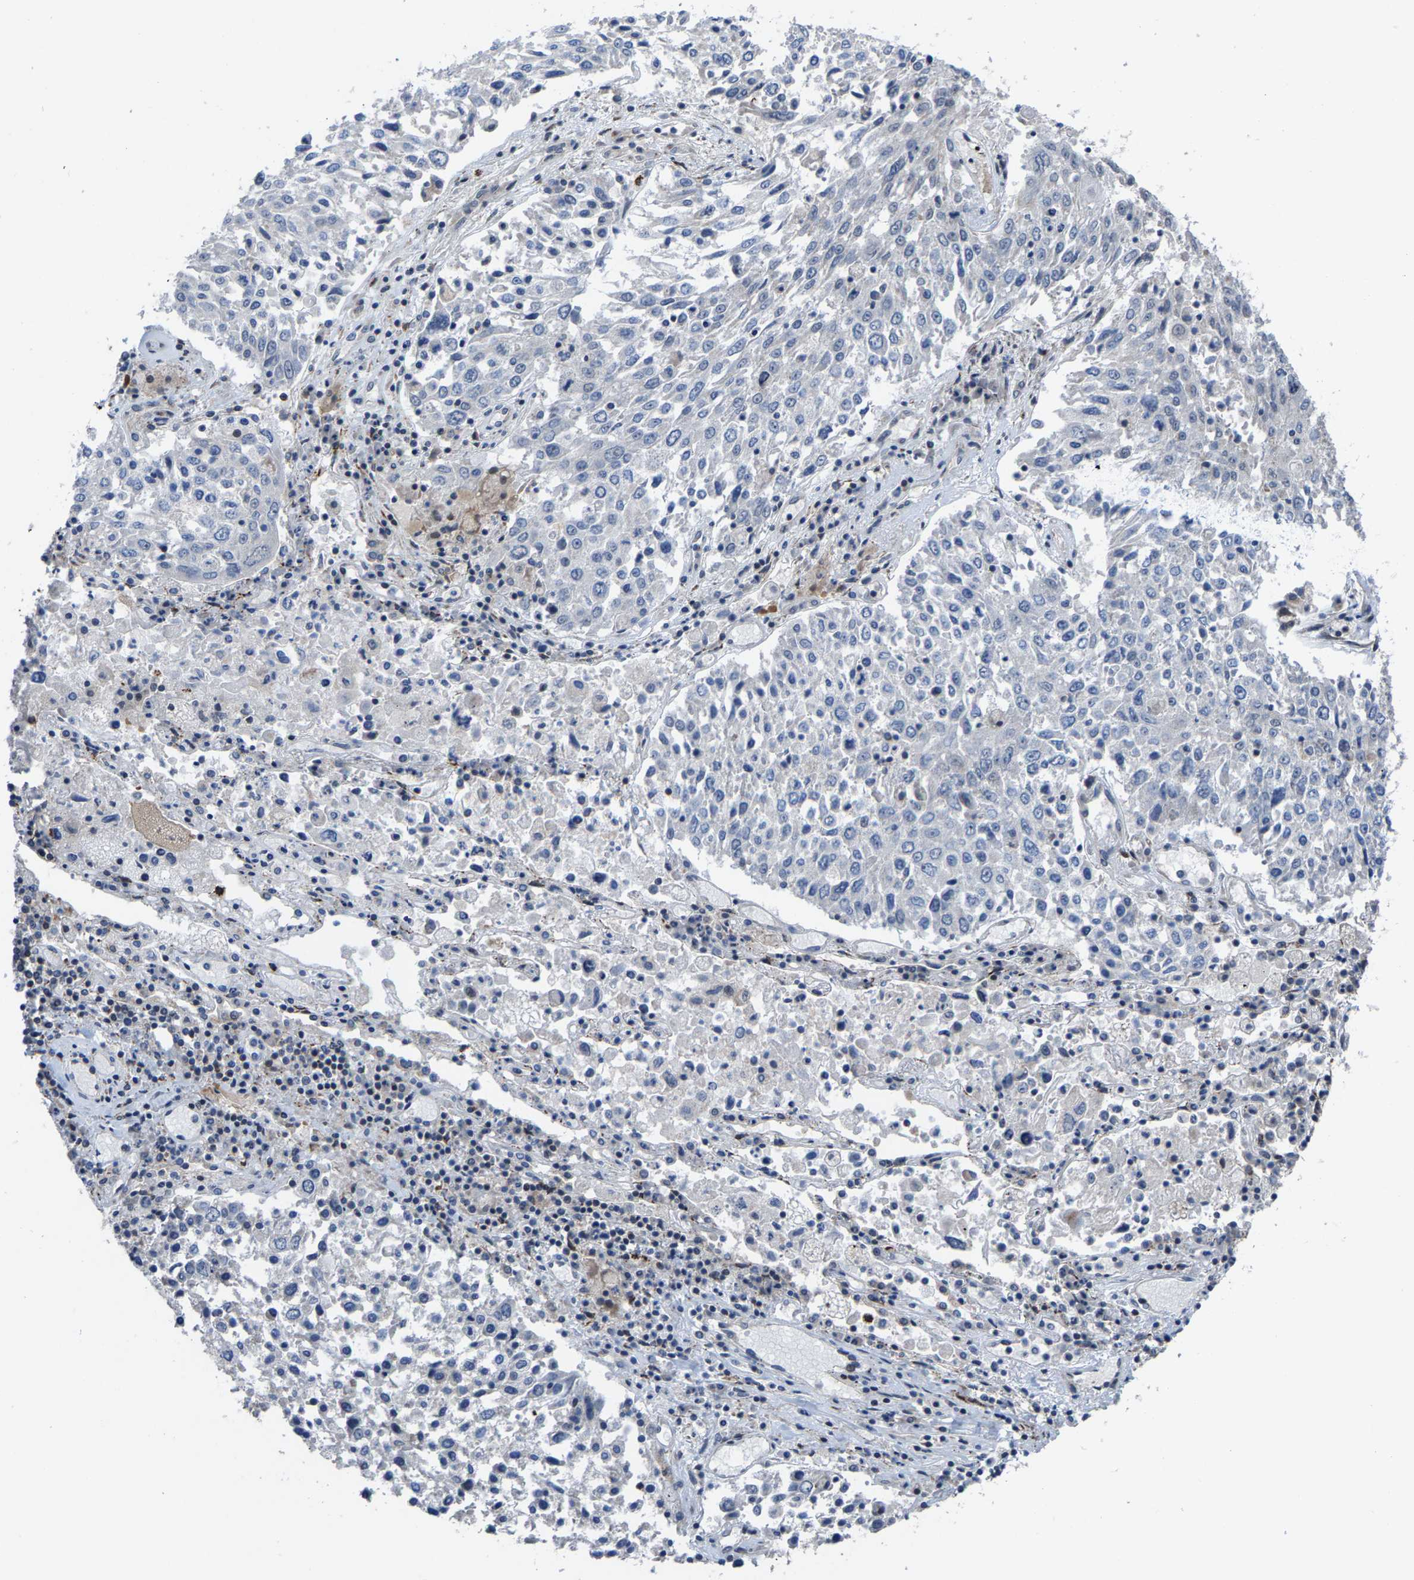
{"staining": {"intensity": "negative", "quantity": "none", "location": "none"}, "tissue": "lung cancer", "cell_type": "Tumor cells", "image_type": "cancer", "snomed": [{"axis": "morphology", "description": "Squamous cell carcinoma, NOS"}, {"axis": "topography", "description": "Lung"}], "caption": "This is an immunohistochemistry micrograph of human lung cancer. There is no expression in tumor cells.", "gene": "TDRKH", "patient": {"sex": "male", "age": 65}}